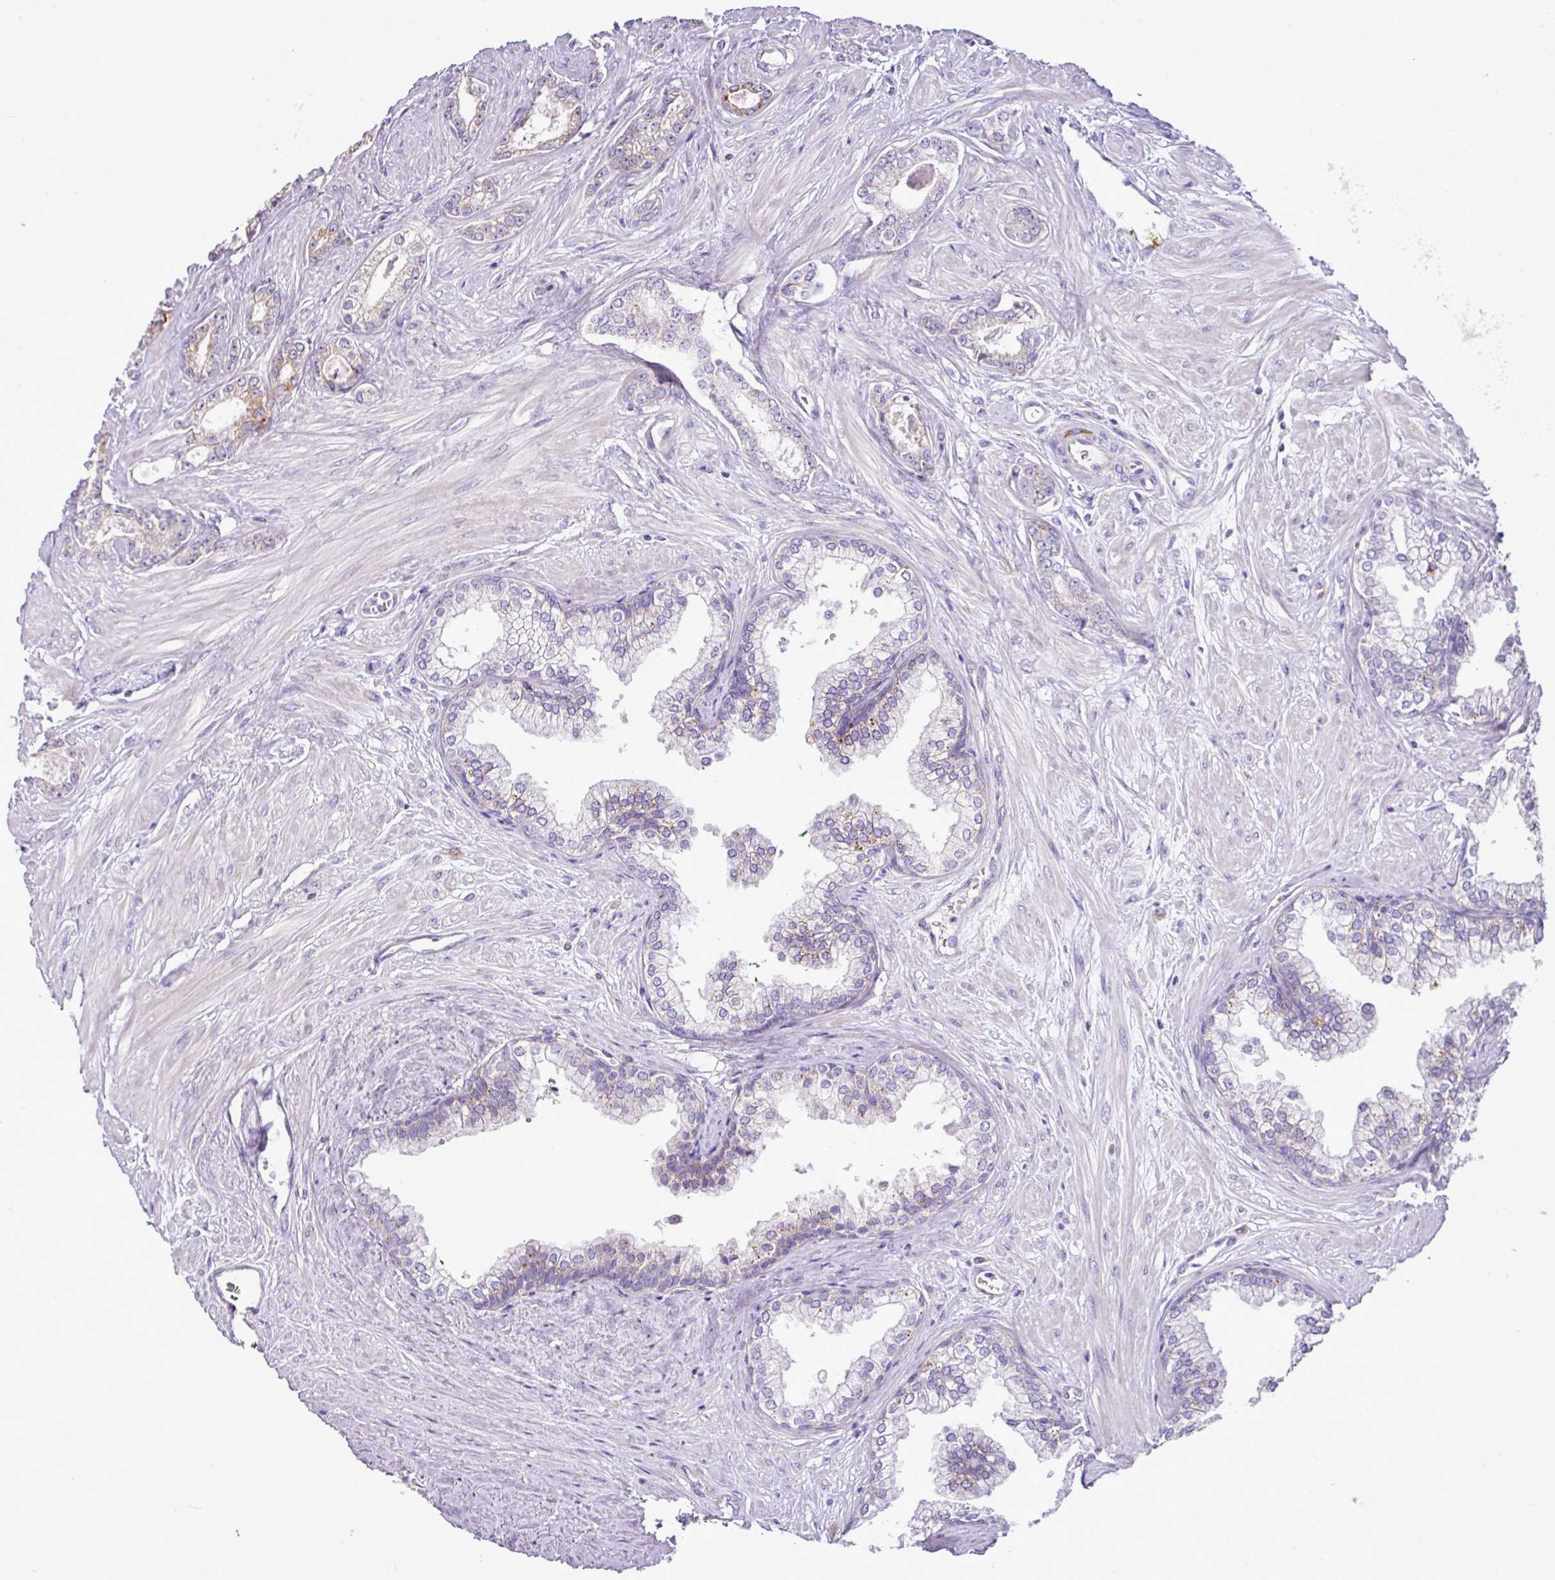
{"staining": {"intensity": "moderate", "quantity": "25%-75%", "location": "cytoplasmic/membranous"}, "tissue": "prostate cancer", "cell_type": "Tumor cells", "image_type": "cancer", "snomed": [{"axis": "morphology", "description": "Adenocarcinoma, Low grade"}, {"axis": "topography", "description": "Prostate"}], "caption": "Prostate cancer (adenocarcinoma (low-grade)) stained for a protein displays moderate cytoplasmic/membranous positivity in tumor cells.", "gene": "PGAP4", "patient": {"sex": "male", "age": 60}}